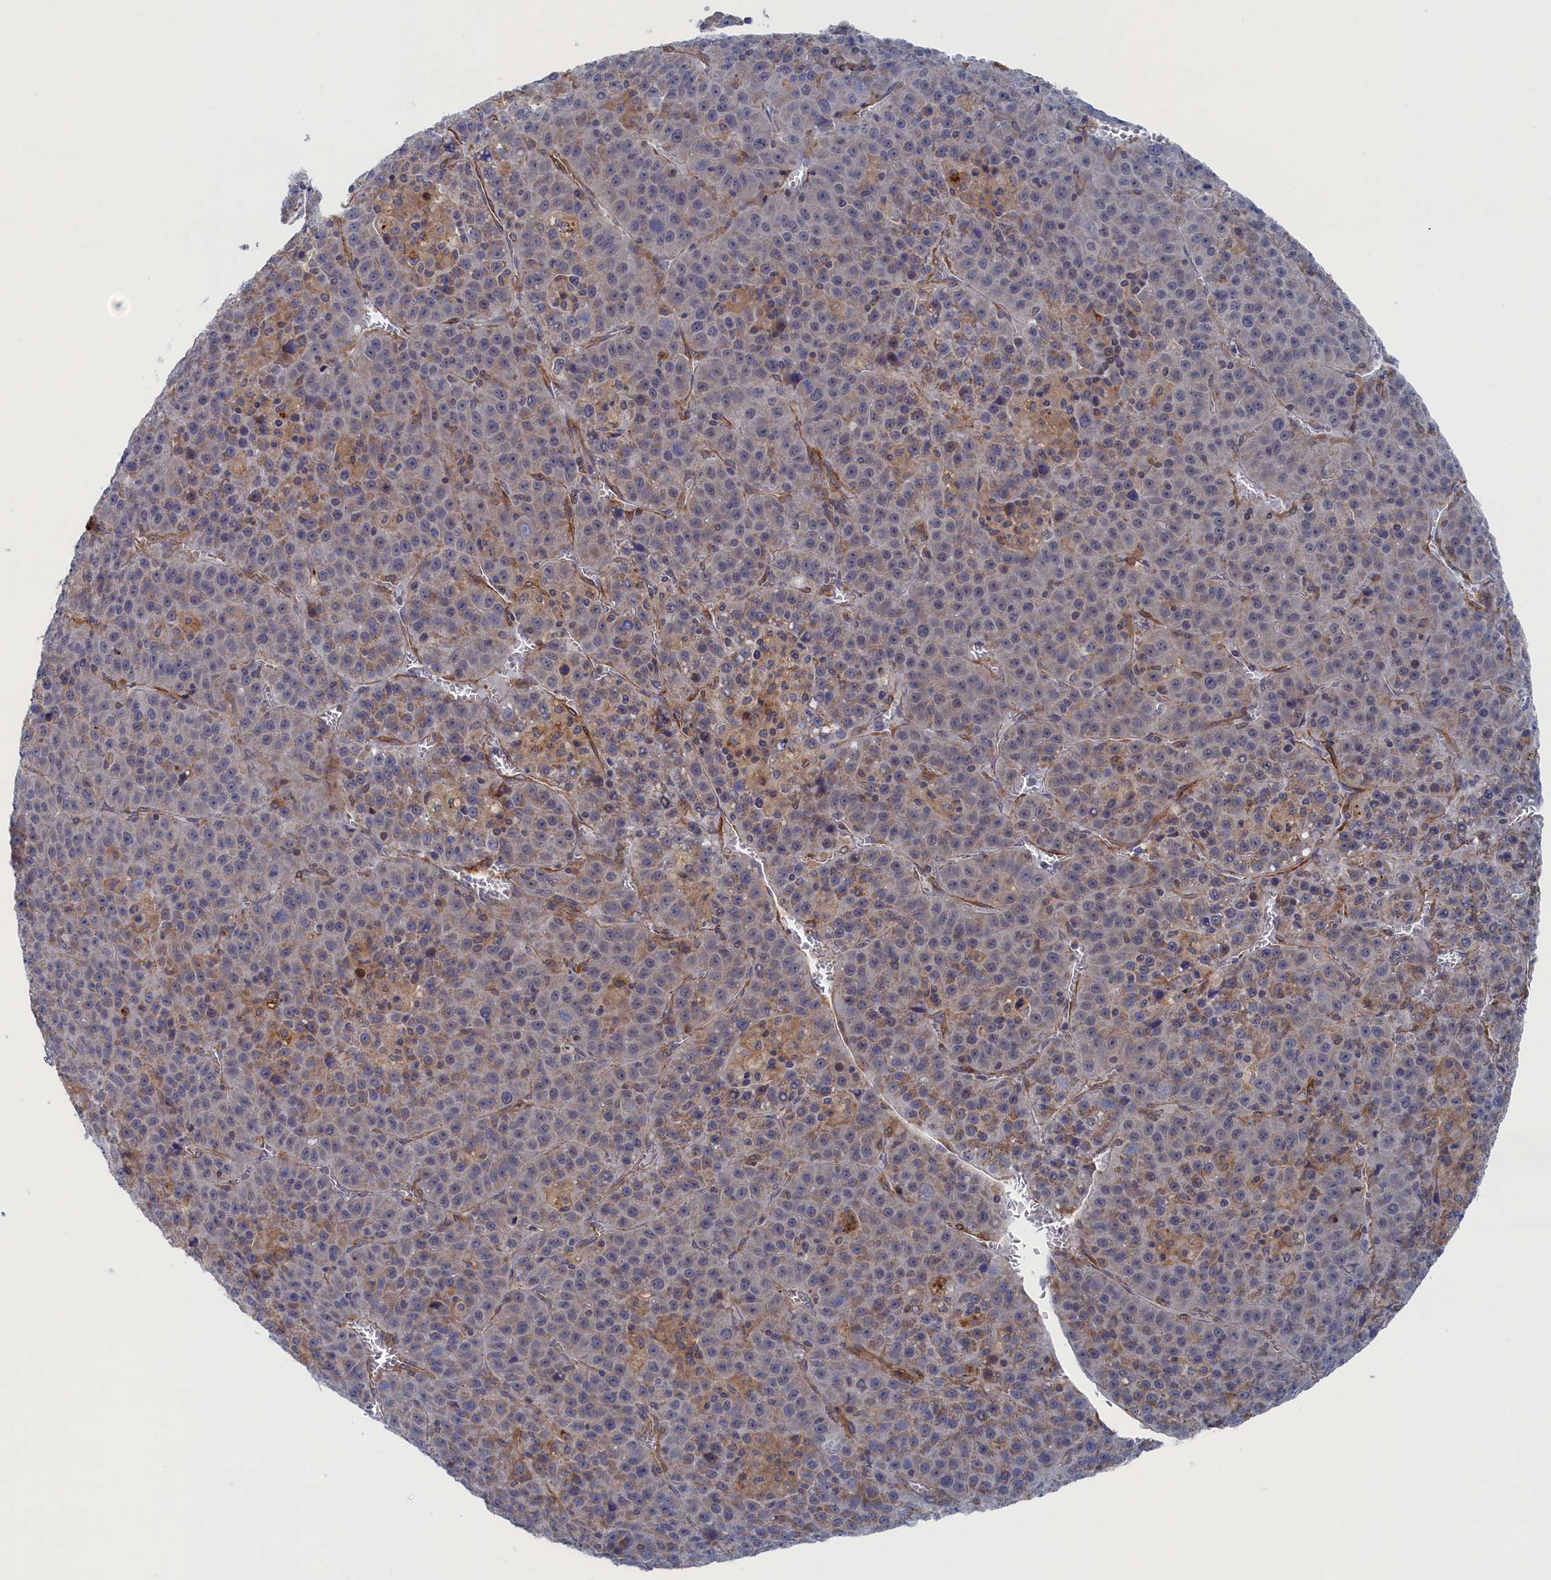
{"staining": {"intensity": "weak", "quantity": "<25%", "location": "cytoplasmic/membranous"}, "tissue": "liver cancer", "cell_type": "Tumor cells", "image_type": "cancer", "snomed": [{"axis": "morphology", "description": "Carcinoma, Hepatocellular, NOS"}, {"axis": "topography", "description": "Liver"}], "caption": "Tumor cells are negative for brown protein staining in liver hepatocellular carcinoma. (DAB (3,3'-diaminobenzidine) immunohistochemistry (IHC), high magnification).", "gene": "FILIP1L", "patient": {"sex": "female", "age": 53}}